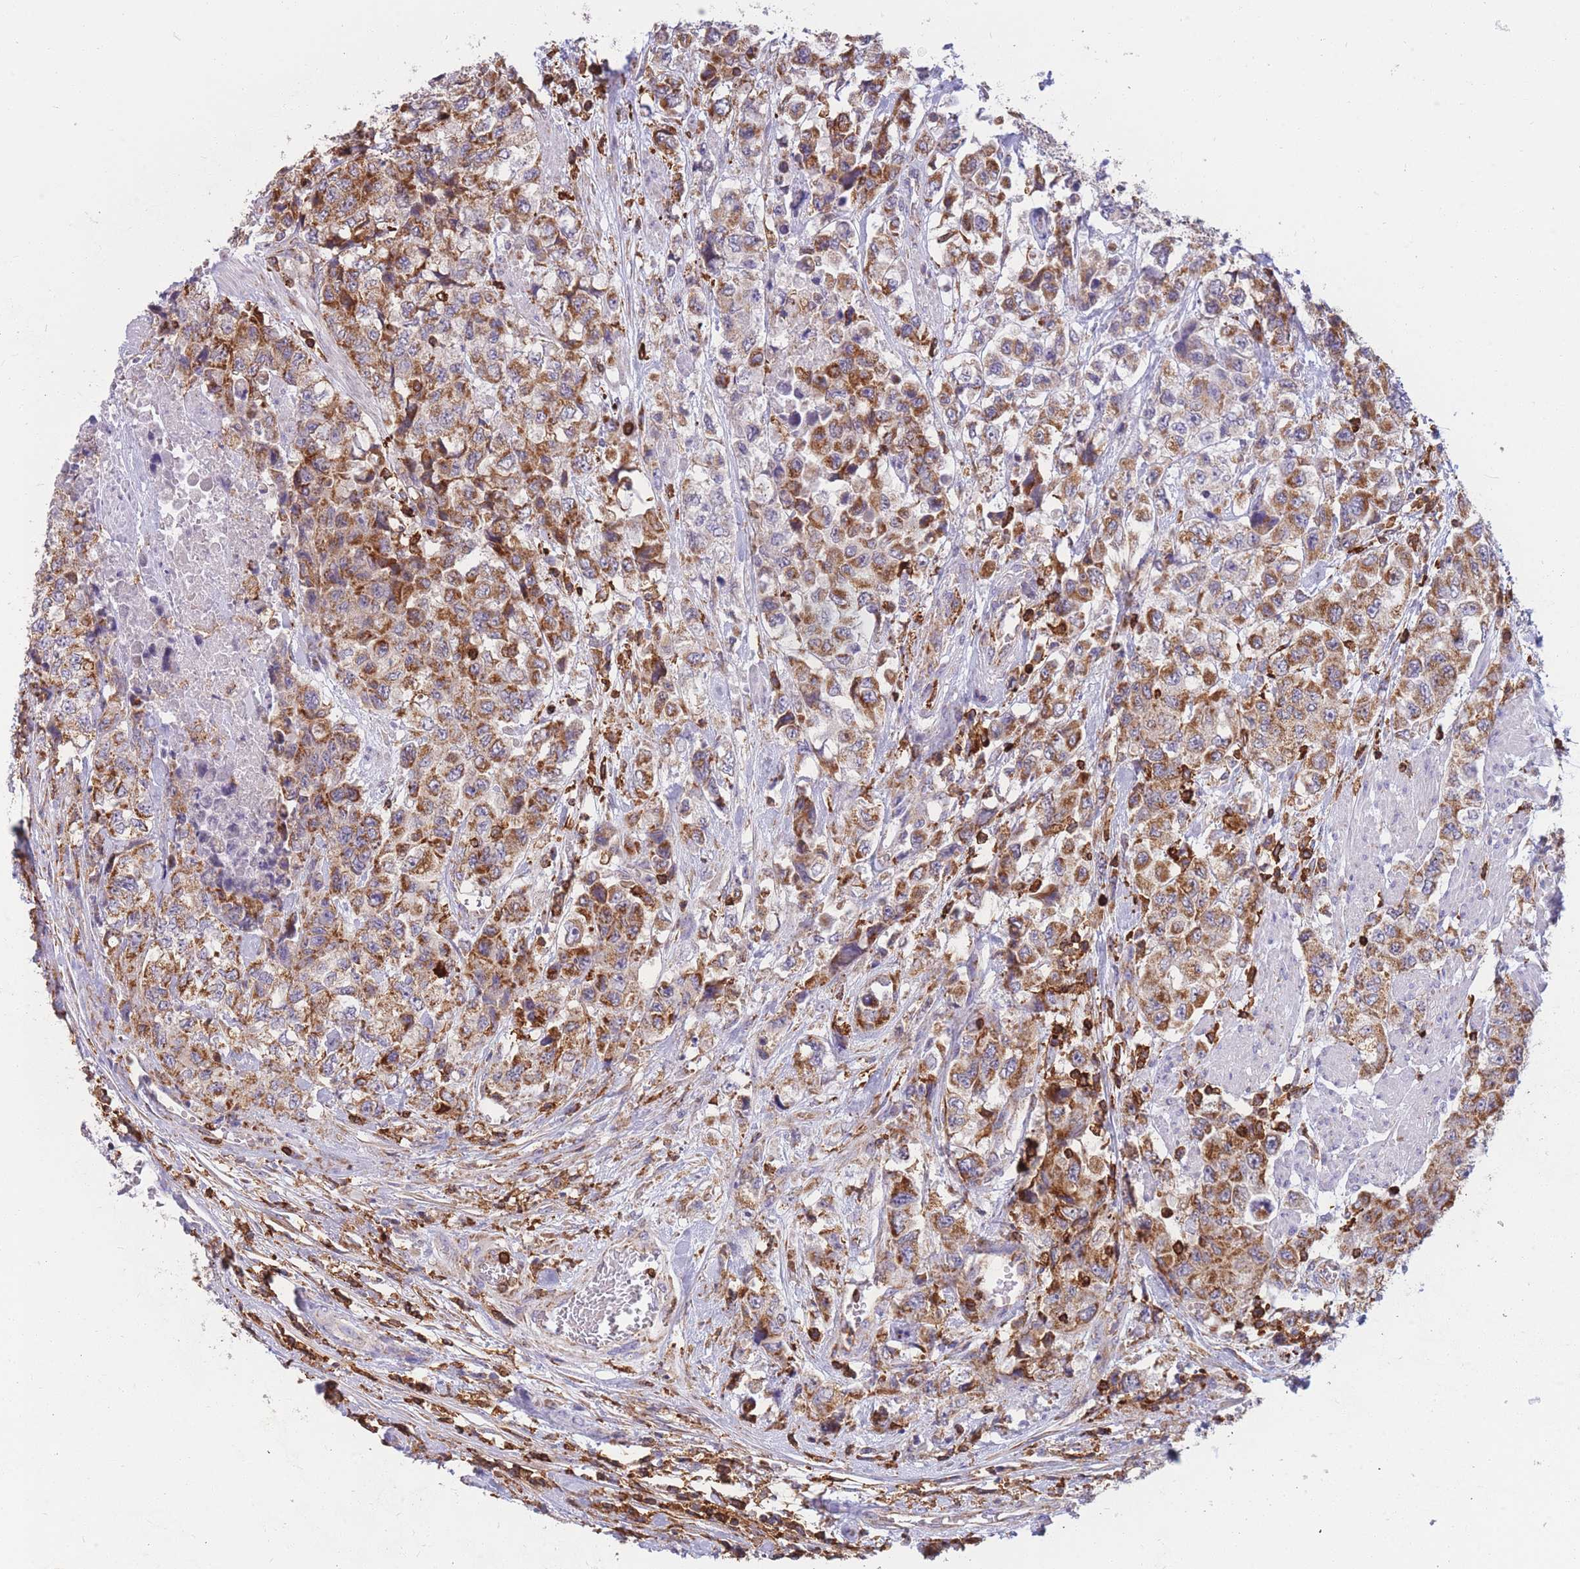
{"staining": {"intensity": "moderate", "quantity": ">75%", "location": "cytoplasmic/membranous"}, "tissue": "urothelial cancer", "cell_type": "Tumor cells", "image_type": "cancer", "snomed": [{"axis": "morphology", "description": "Urothelial carcinoma, High grade"}, {"axis": "topography", "description": "Urinary bladder"}], "caption": "High-magnification brightfield microscopy of high-grade urothelial carcinoma stained with DAB (brown) and counterstained with hematoxylin (blue). tumor cells exhibit moderate cytoplasmic/membranous expression is identified in about>75% of cells.", "gene": "MRPL54", "patient": {"sex": "female", "age": 78}}